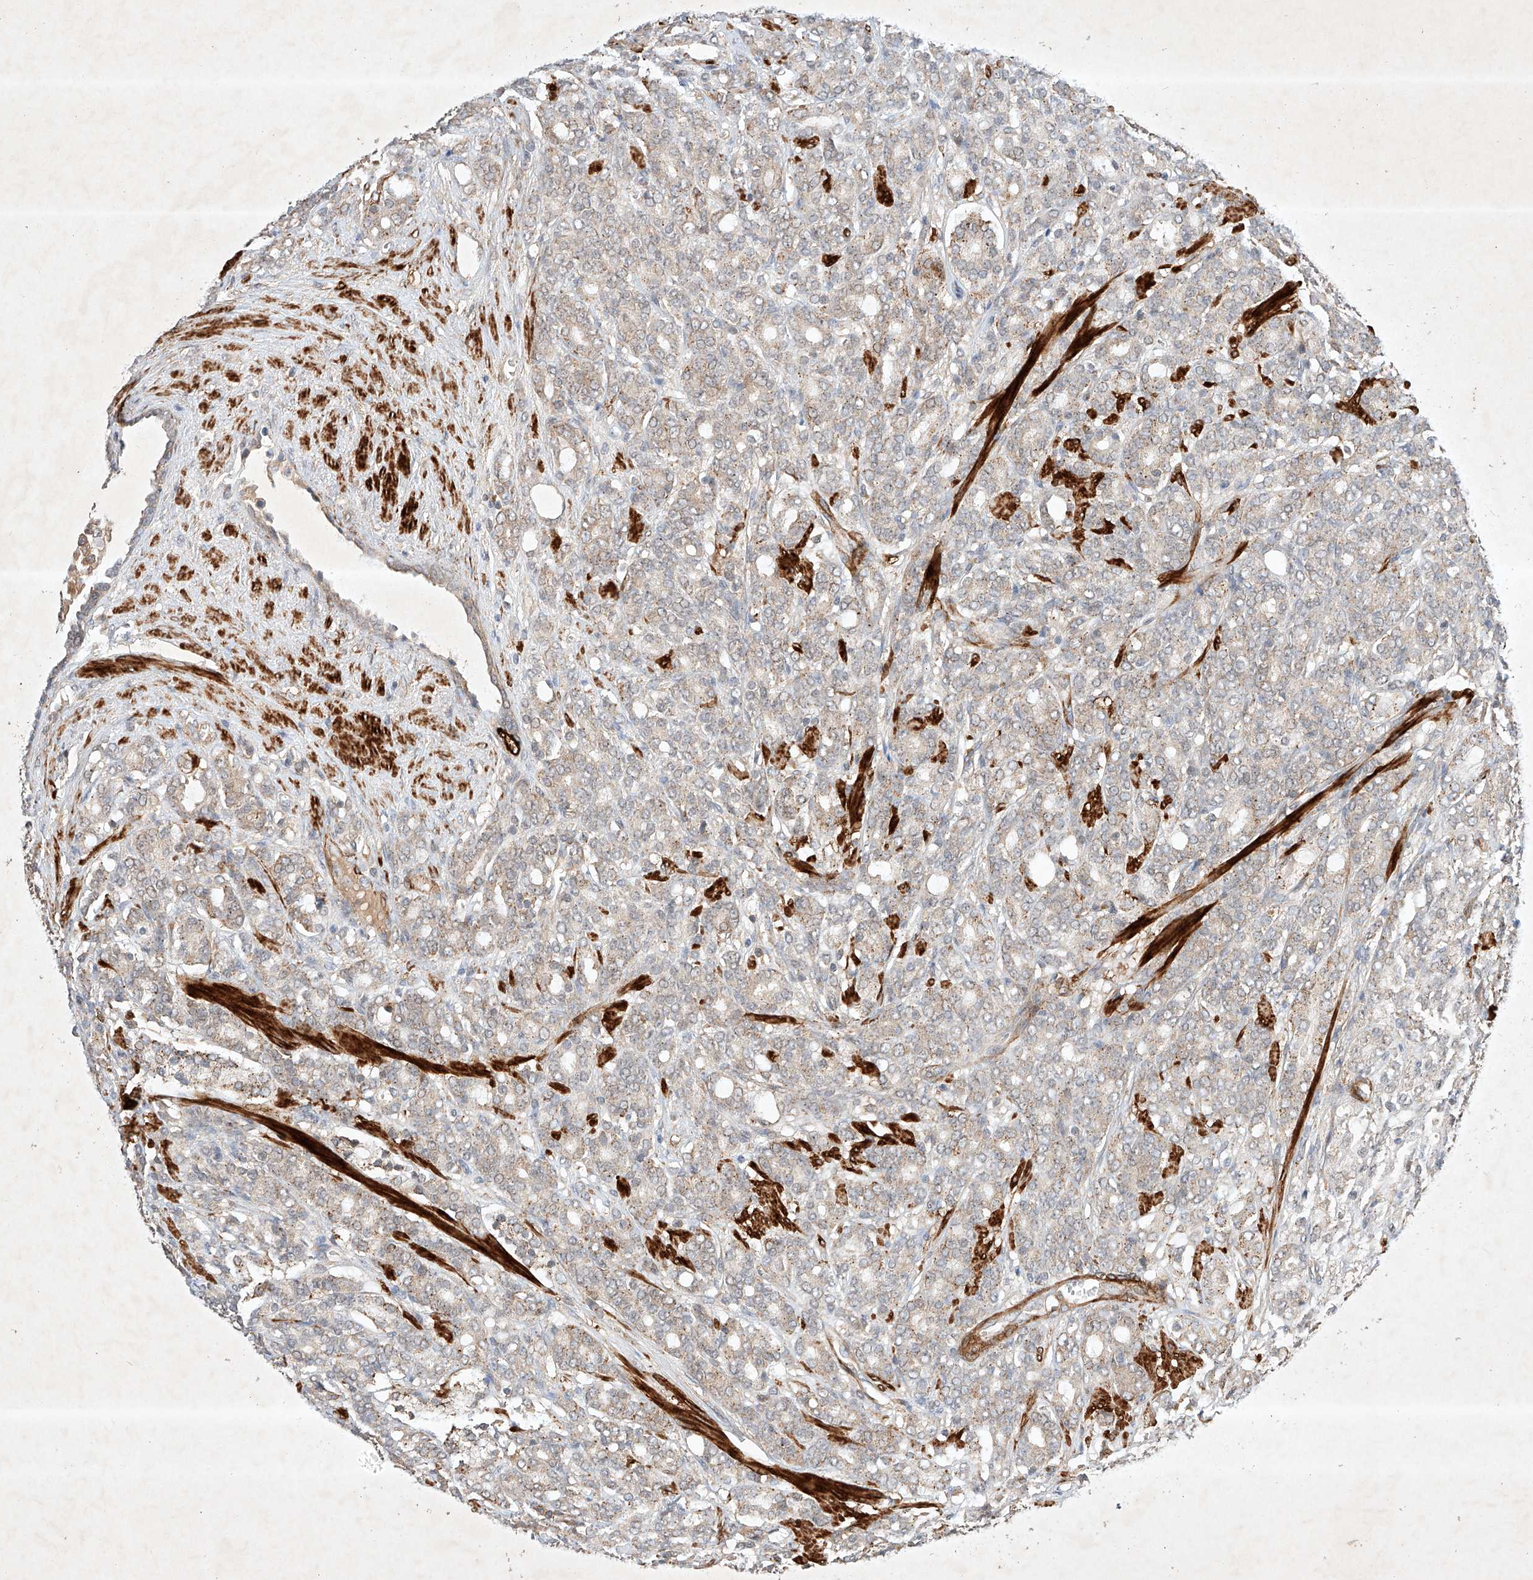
{"staining": {"intensity": "weak", "quantity": "25%-75%", "location": "cytoplasmic/membranous"}, "tissue": "prostate cancer", "cell_type": "Tumor cells", "image_type": "cancer", "snomed": [{"axis": "morphology", "description": "Adenocarcinoma, High grade"}, {"axis": "topography", "description": "Prostate"}], "caption": "Immunohistochemistry (IHC) photomicrograph of neoplastic tissue: prostate adenocarcinoma (high-grade) stained using IHC demonstrates low levels of weak protein expression localized specifically in the cytoplasmic/membranous of tumor cells, appearing as a cytoplasmic/membranous brown color.", "gene": "ARHGAP33", "patient": {"sex": "male", "age": 62}}